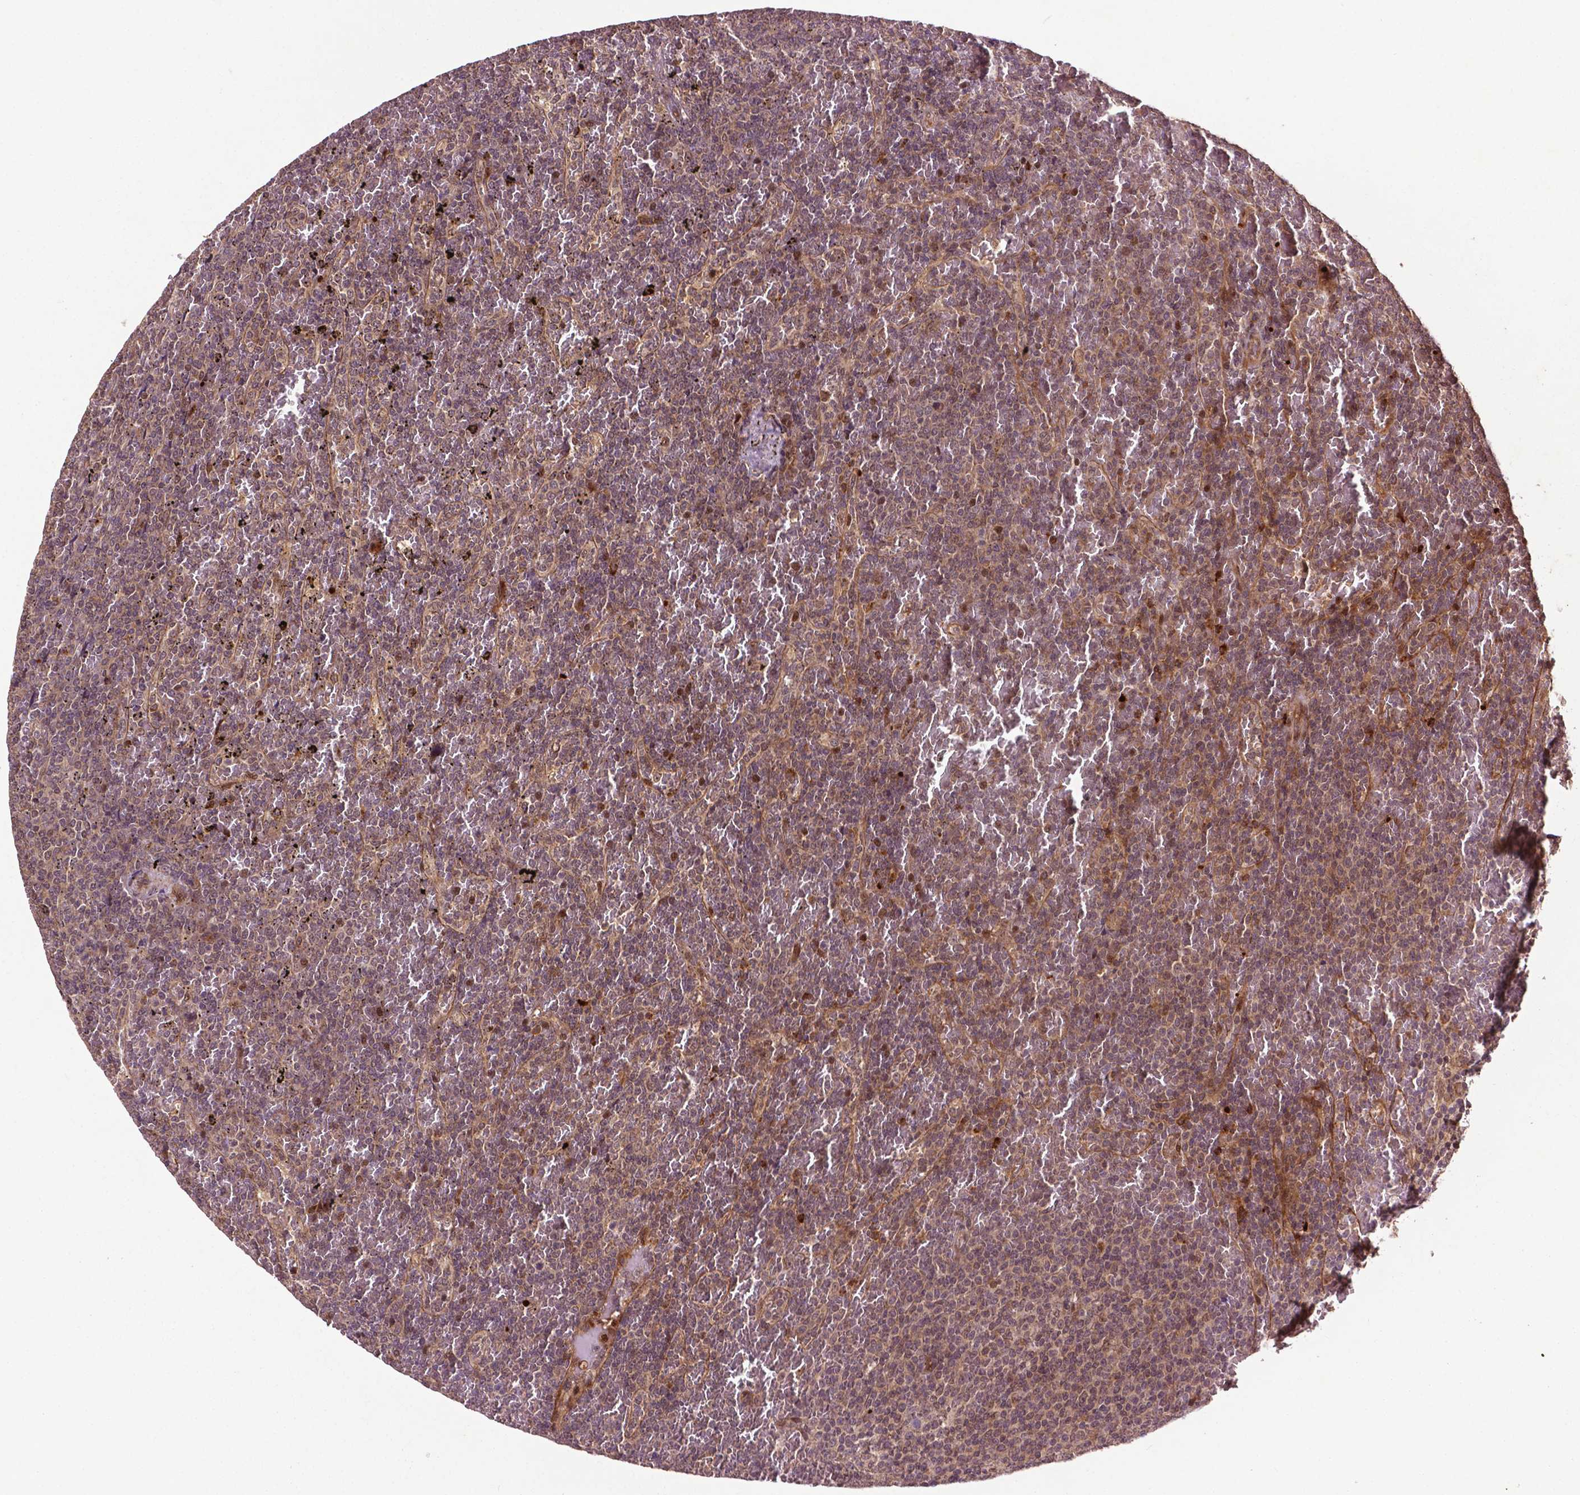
{"staining": {"intensity": "weak", "quantity": "25%-75%", "location": "cytoplasmic/membranous"}, "tissue": "lymphoma", "cell_type": "Tumor cells", "image_type": "cancer", "snomed": [{"axis": "morphology", "description": "Malignant lymphoma, non-Hodgkin's type, Low grade"}, {"axis": "topography", "description": "Spleen"}], "caption": "The micrograph exhibits staining of lymphoma, revealing weak cytoplasmic/membranous protein expression (brown color) within tumor cells.", "gene": "TMX2", "patient": {"sex": "female", "age": 77}}